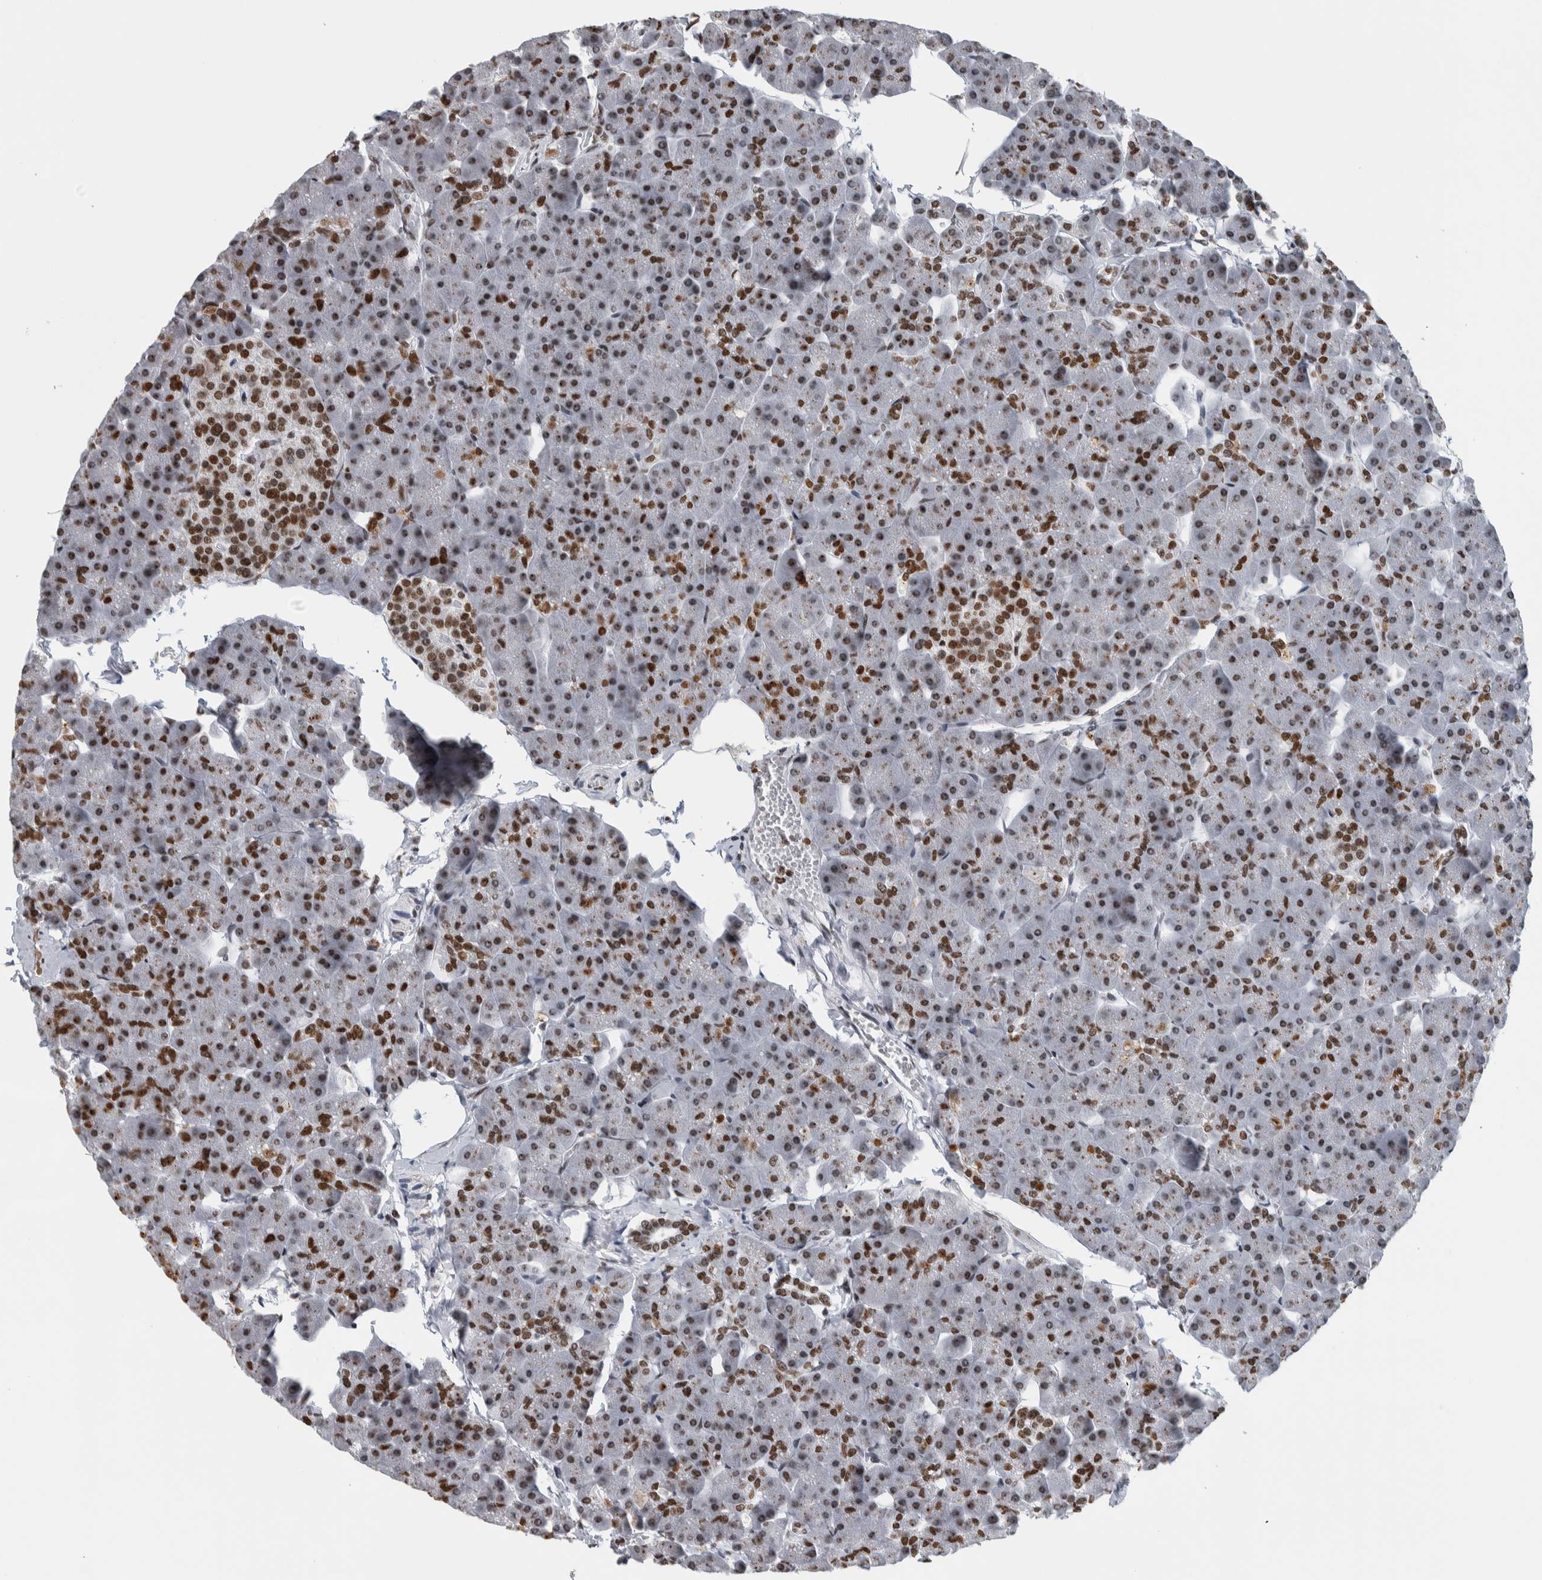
{"staining": {"intensity": "moderate", "quantity": "25%-75%", "location": "nuclear"}, "tissue": "pancreas", "cell_type": "Exocrine glandular cells", "image_type": "normal", "snomed": [{"axis": "morphology", "description": "Normal tissue, NOS"}, {"axis": "topography", "description": "Pancreas"}], "caption": "Immunohistochemical staining of unremarkable human pancreas reveals moderate nuclear protein staining in about 25%-75% of exocrine glandular cells.", "gene": "TOP2B", "patient": {"sex": "male", "age": 35}}